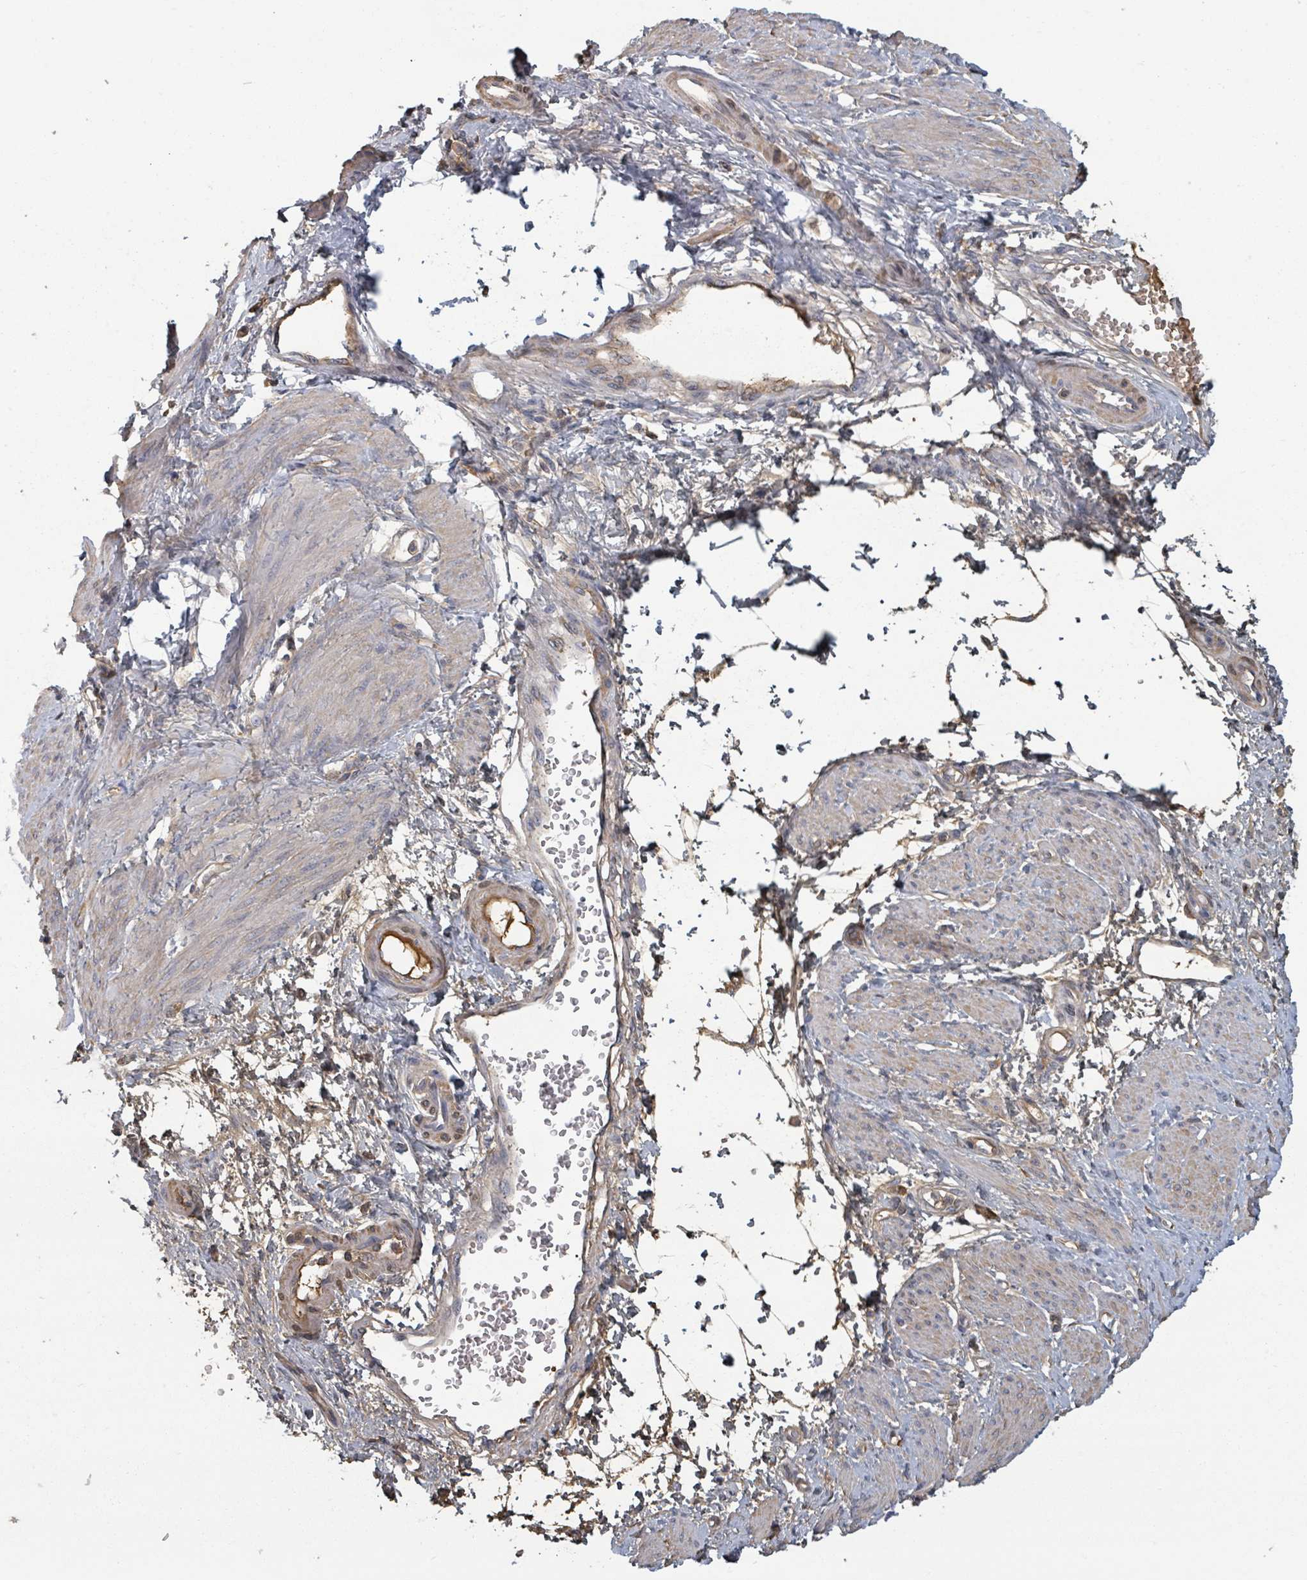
{"staining": {"intensity": "moderate", "quantity": ">75%", "location": "cytoplasmic/membranous"}, "tissue": "smooth muscle", "cell_type": "Smooth muscle cells", "image_type": "normal", "snomed": [{"axis": "morphology", "description": "Normal tissue, NOS"}, {"axis": "topography", "description": "Smooth muscle"}, {"axis": "topography", "description": "Uterus"}], "caption": "About >75% of smooth muscle cells in unremarkable human smooth muscle demonstrate moderate cytoplasmic/membranous protein positivity as visualized by brown immunohistochemical staining.", "gene": "GABBR1", "patient": {"sex": "female", "age": 39}}